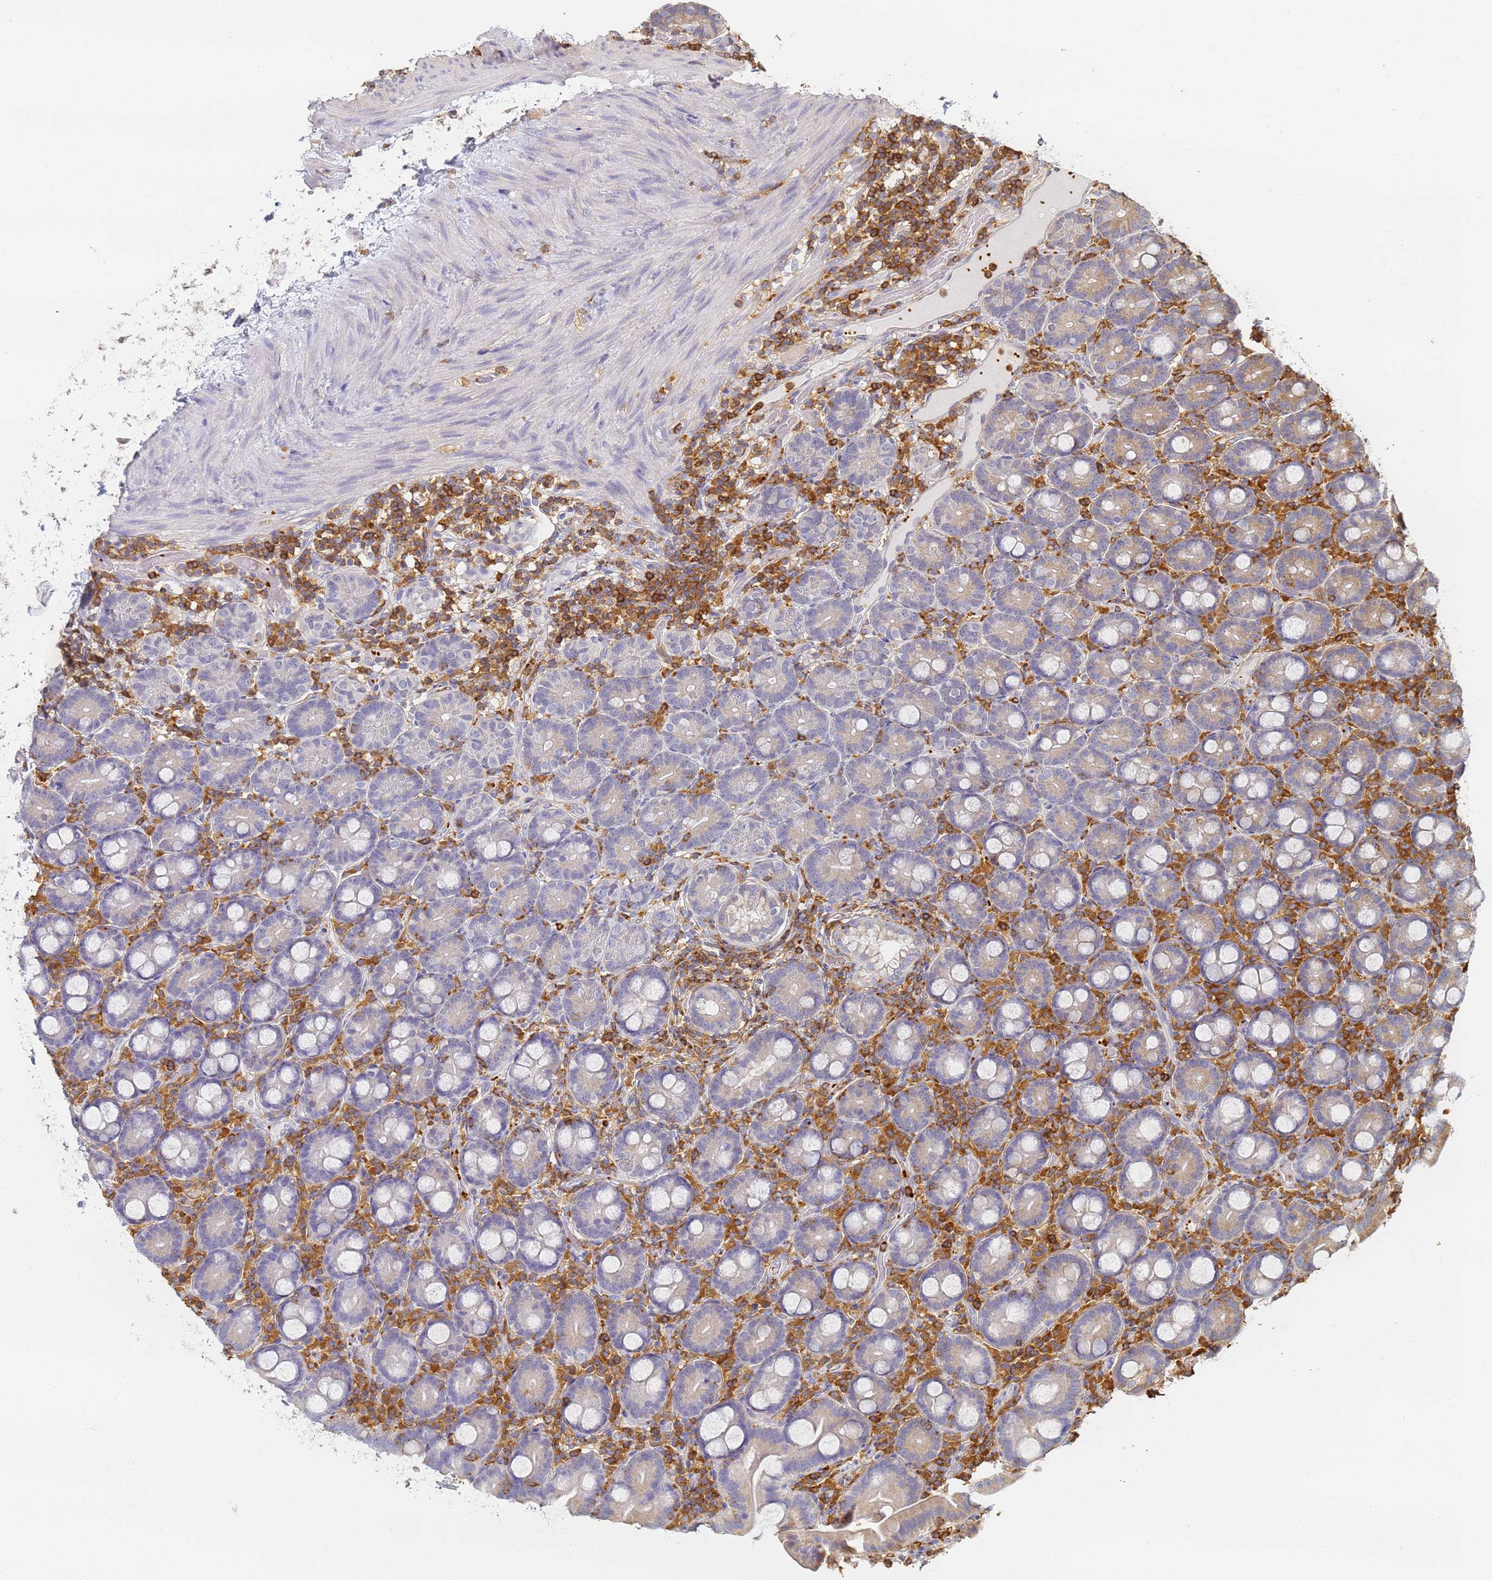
{"staining": {"intensity": "weak", "quantity": "<25%", "location": "cytoplasmic/membranous"}, "tissue": "duodenum", "cell_type": "Glandular cells", "image_type": "normal", "snomed": [{"axis": "morphology", "description": "Normal tissue, NOS"}, {"axis": "topography", "description": "Duodenum"}], "caption": "High magnification brightfield microscopy of benign duodenum stained with DAB (brown) and counterstained with hematoxylin (blue): glandular cells show no significant staining. (DAB IHC visualized using brightfield microscopy, high magnification).", "gene": "BIN2", "patient": {"sex": "male", "age": 55}}